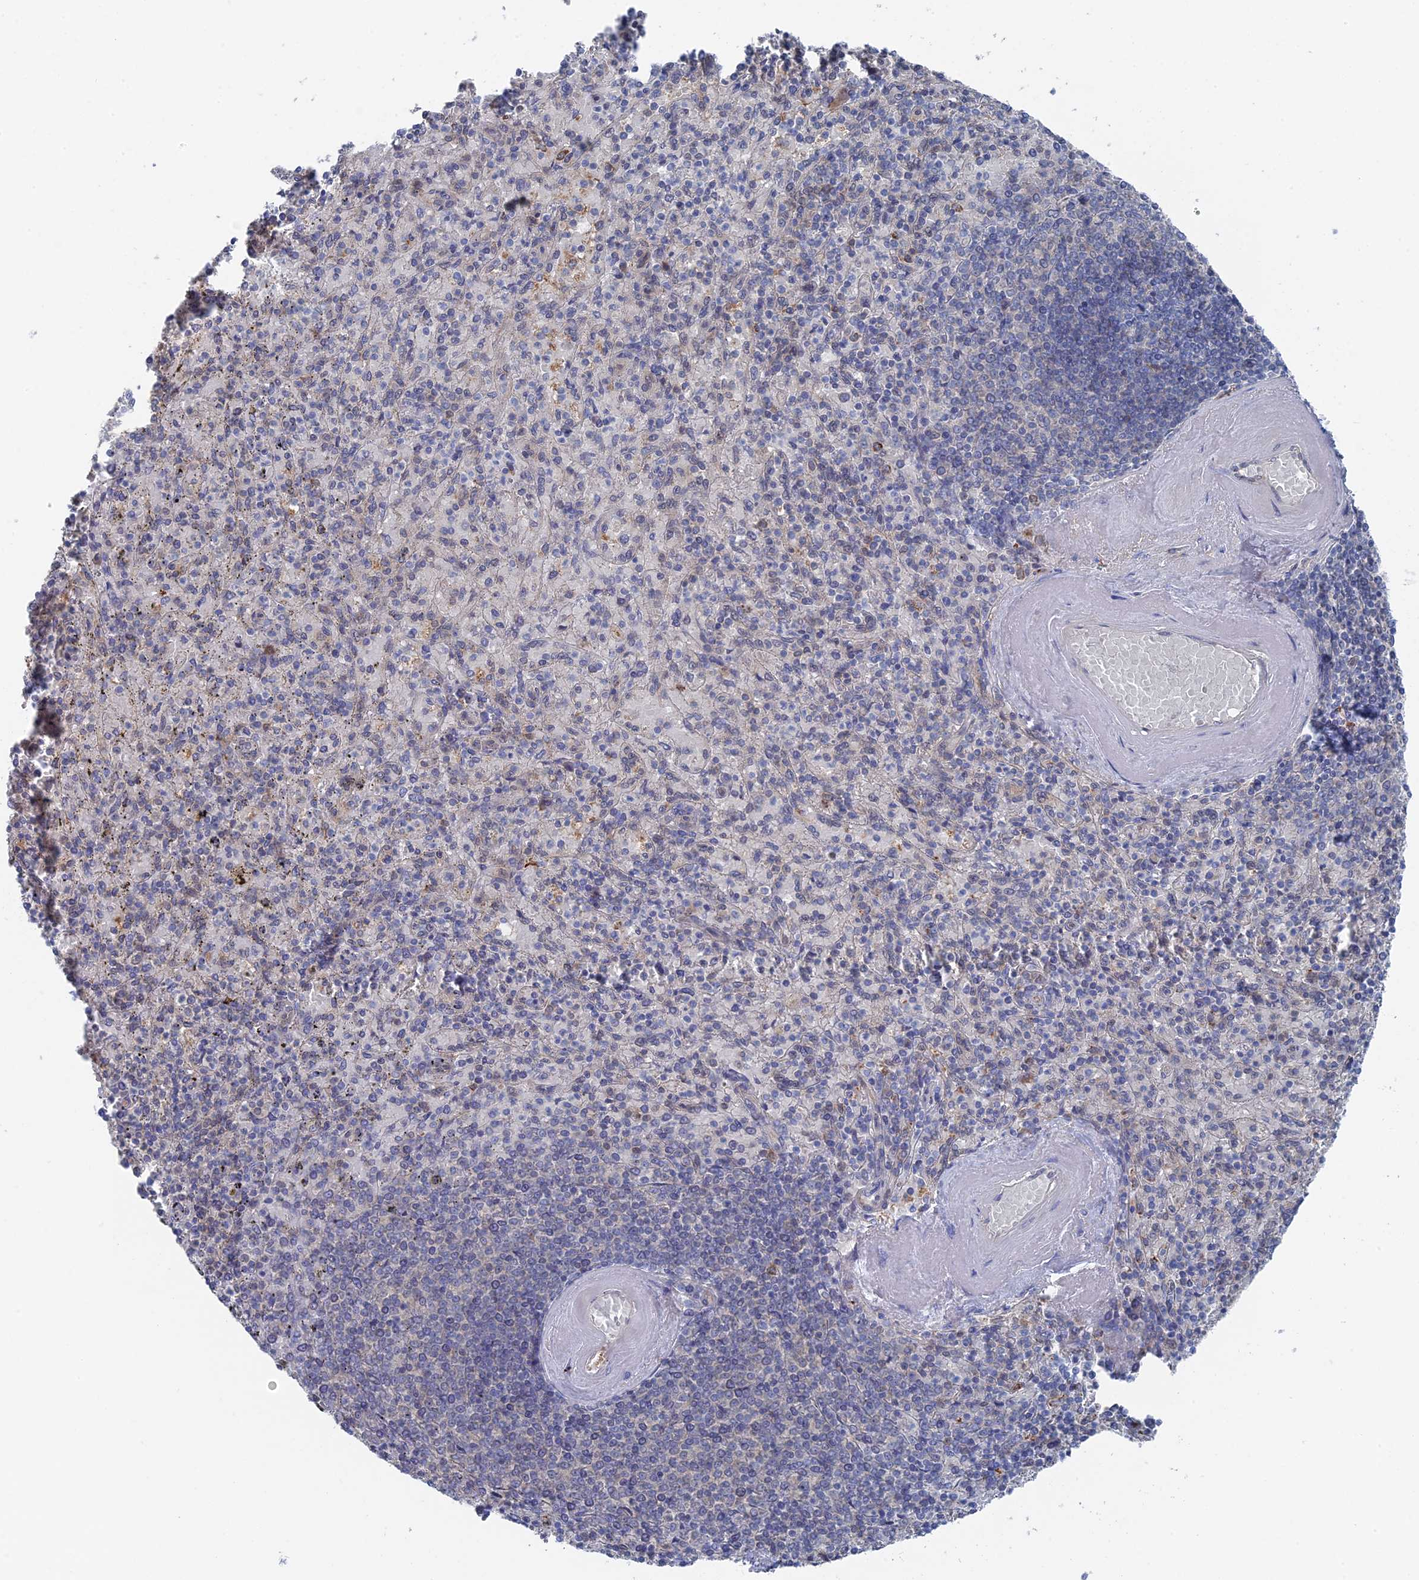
{"staining": {"intensity": "negative", "quantity": "none", "location": "none"}, "tissue": "spleen", "cell_type": "Cells in red pulp", "image_type": "normal", "snomed": [{"axis": "morphology", "description": "Normal tissue, NOS"}, {"axis": "topography", "description": "Spleen"}], "caption": "Protein analysis of benign spleen shows no significant expression in cells in red pulp.", "gene": "IRGQ", "patient": {"sex": "male", "age": 82}}